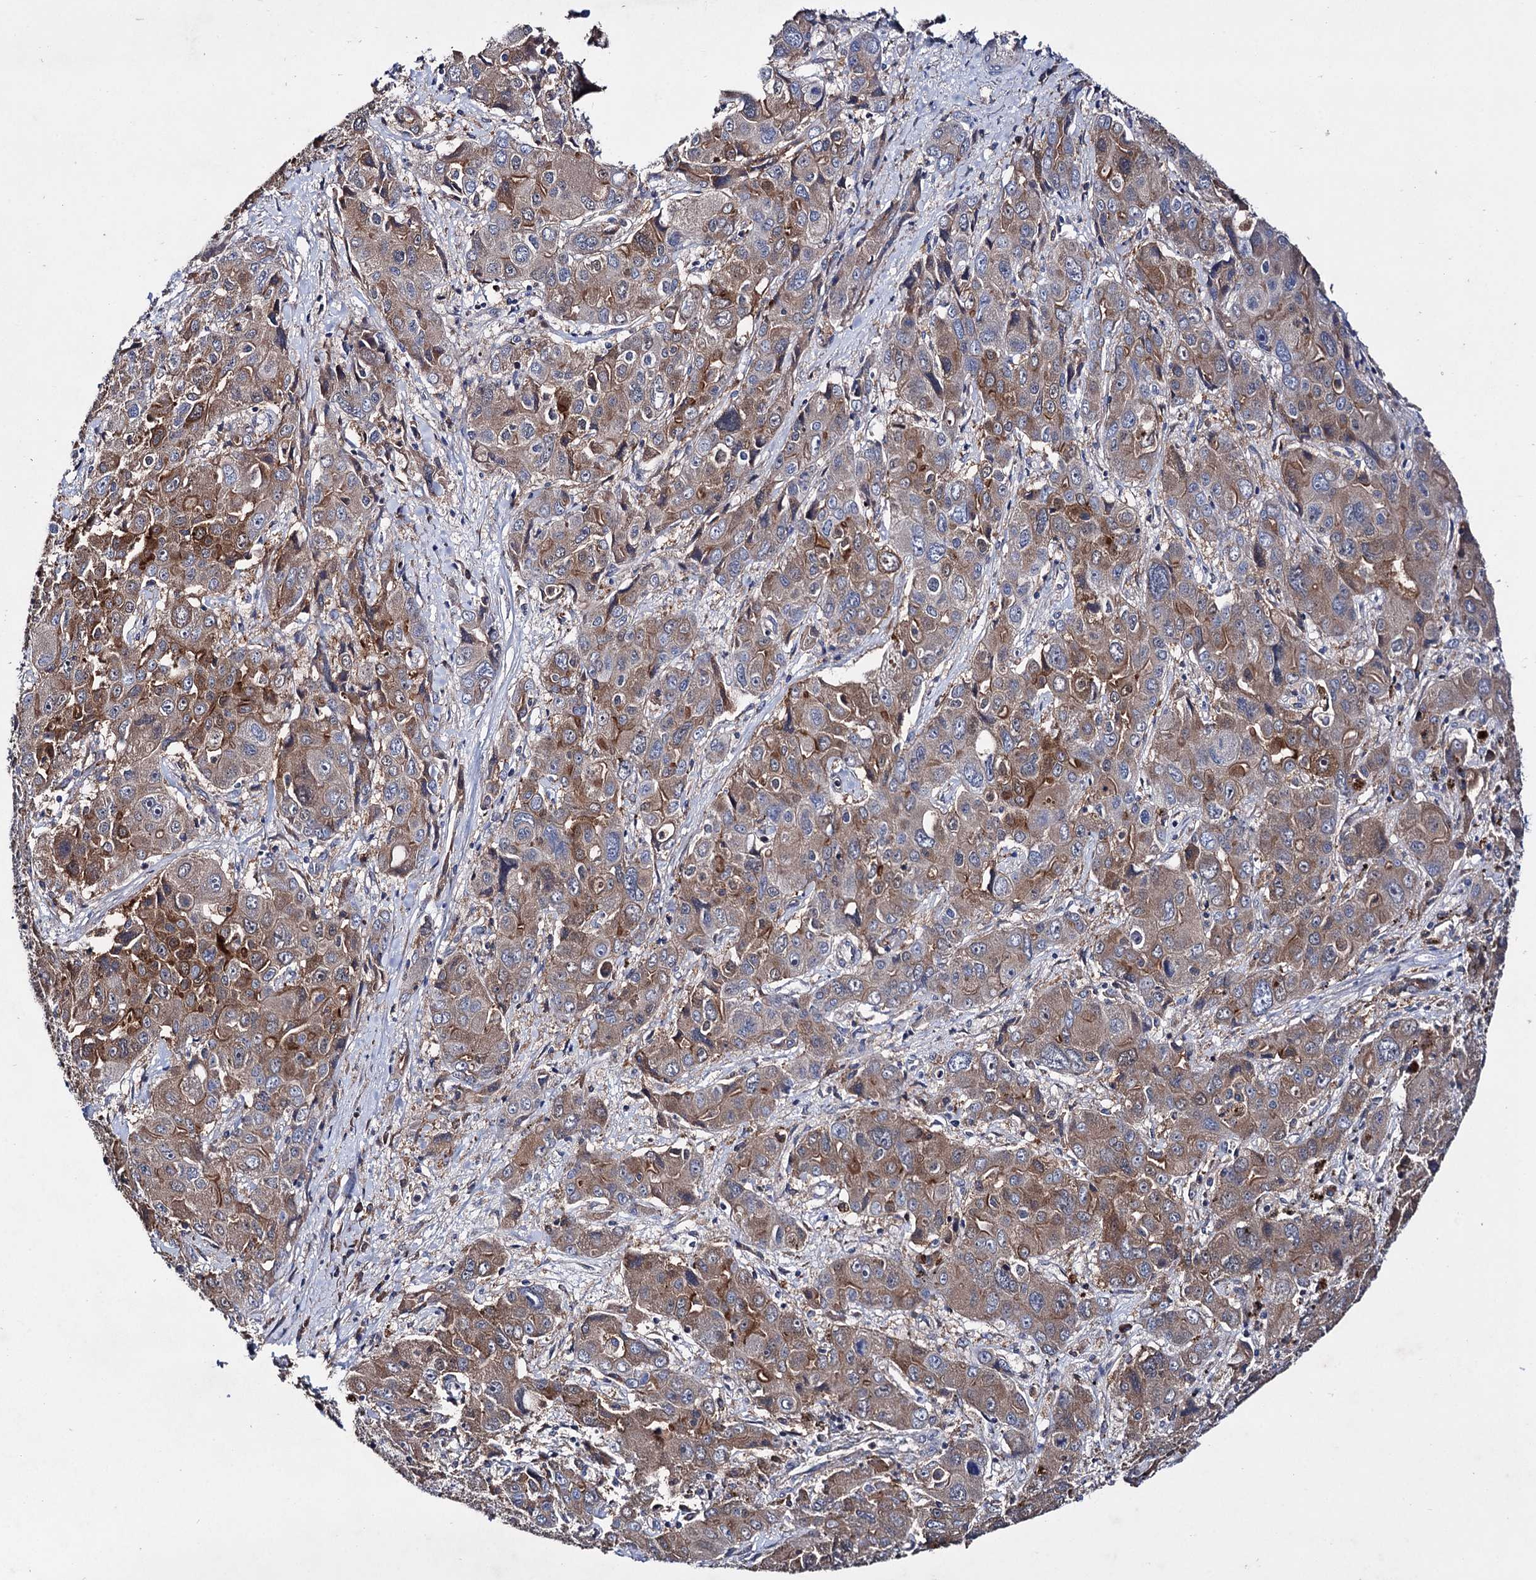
{"staining": {"intensity": "moderate", "quantity": ">75%", "location": "cytoplasmic/membranous"}, "tissue": "liver cancer", "cell_type": "Tumor cells", "image_type": "cancer", "snomed": [{"axis": "morphology", "description": "Cholangiocarcinoma"}, {"axis": "topography", "description": "Liver"}], "caption": "A micrograph of human liver cancer stained for a protein reveals moderate cytoplasmic/membranous brown staining in tumor cells.", "gene": "CLPB", "patient": {"sex": "male", "age": 67}}